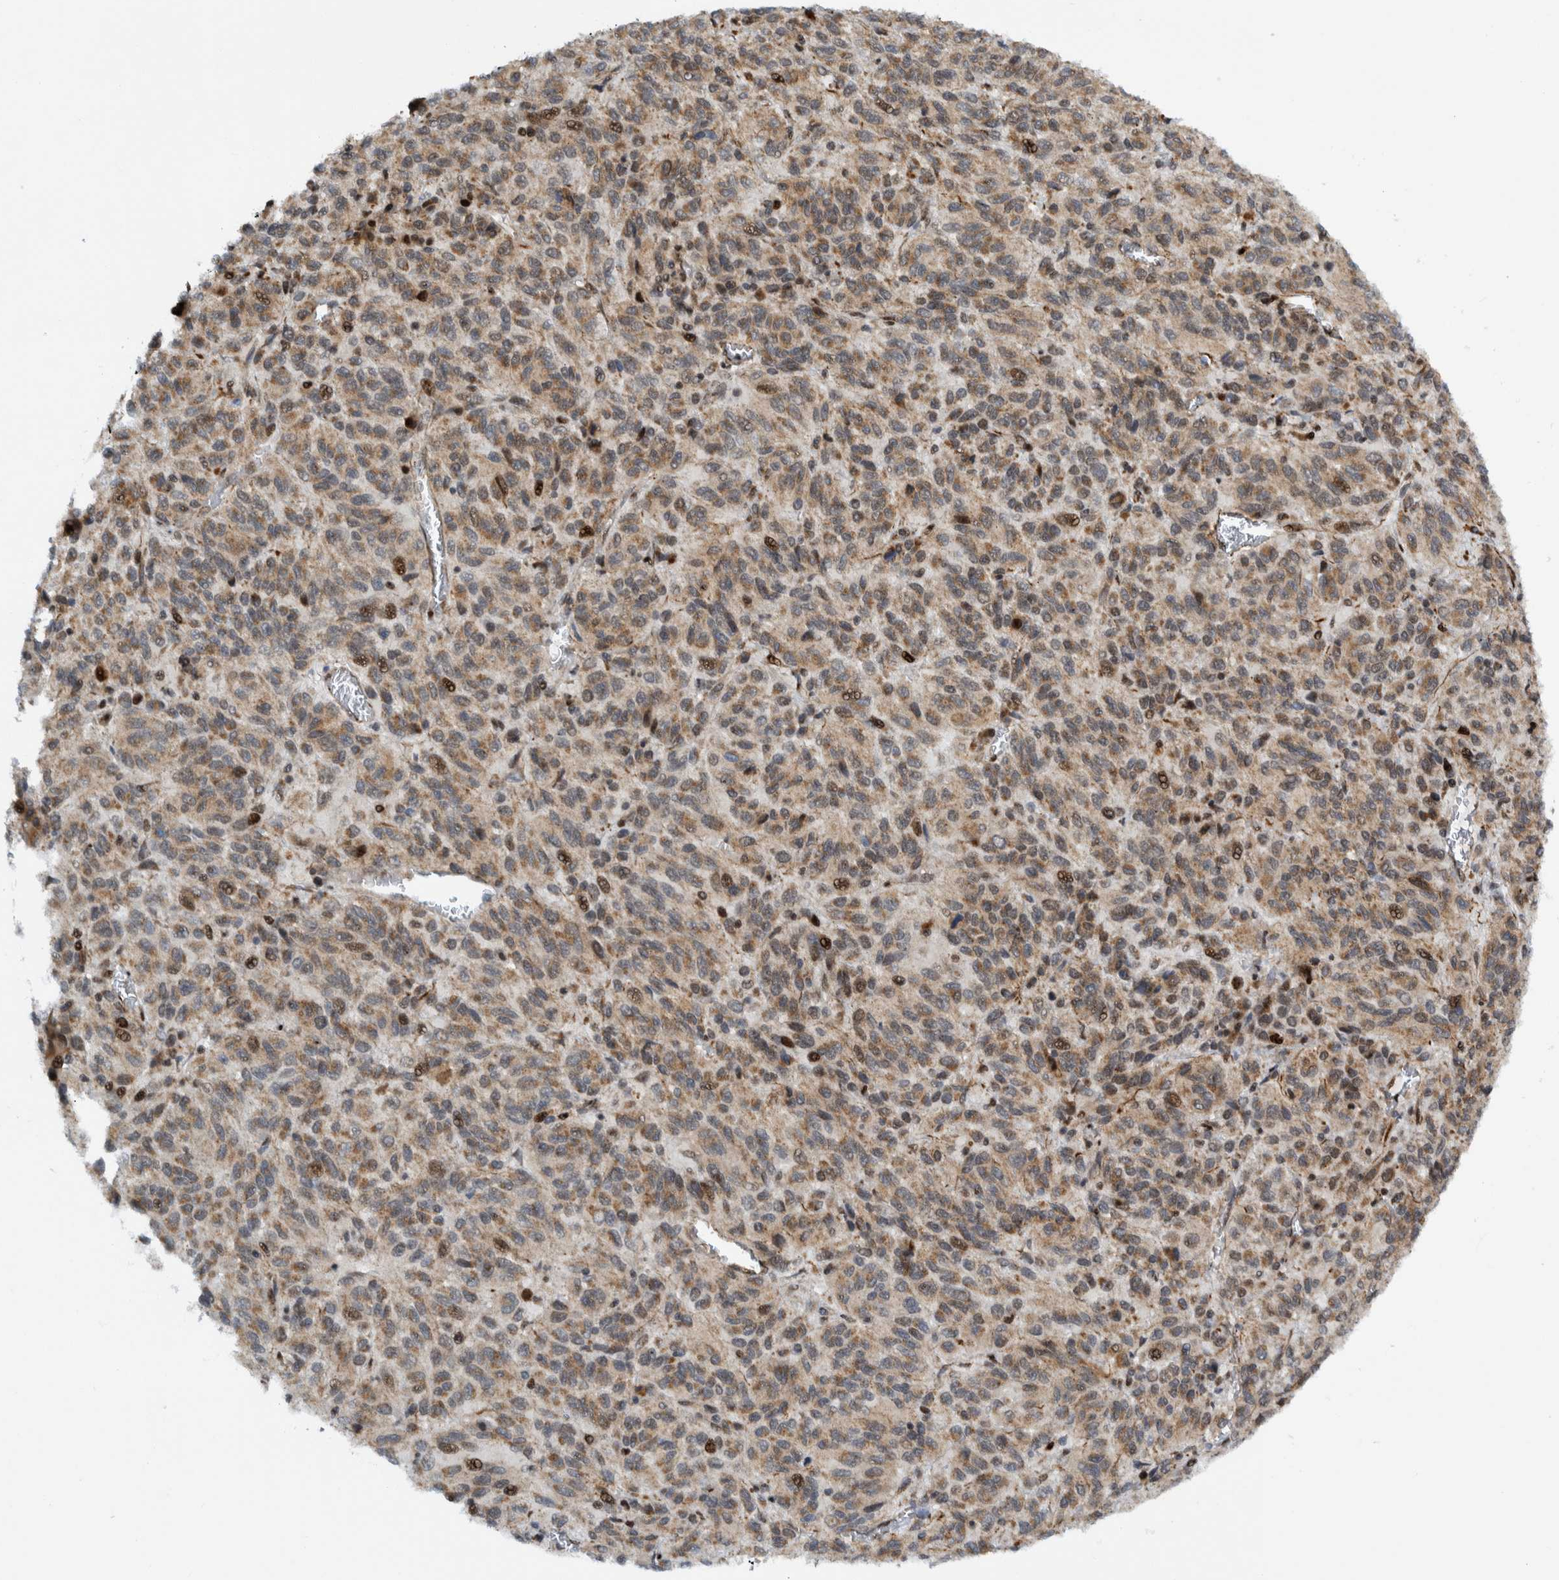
{"staining": {"intensity": "weak", "quantity": ">75%", "location": "cytoplasmic/membranous"}, "tissue": "melanoma", "cell_type": "Tumor cells", "image_type": "cancer", "snomed": [{"axis": "morphology", "description": "Malignant melanoma, Metastatic site"}, {"axis": "topography", "description": "Lung"}], "caption": "Protein expression by immunohistochemistry (IHC) shows weak cytoplasmic/membranous staining in about >75% of tumor cells in malignant melanoma (metastatic site). The staining is performed using DAB brown chromogen to label protein expression. The nuclei are counter-stained blue using hematoxylin.", "gene": "CCDC57", "patient": {"sex": "male", "age": 64}}